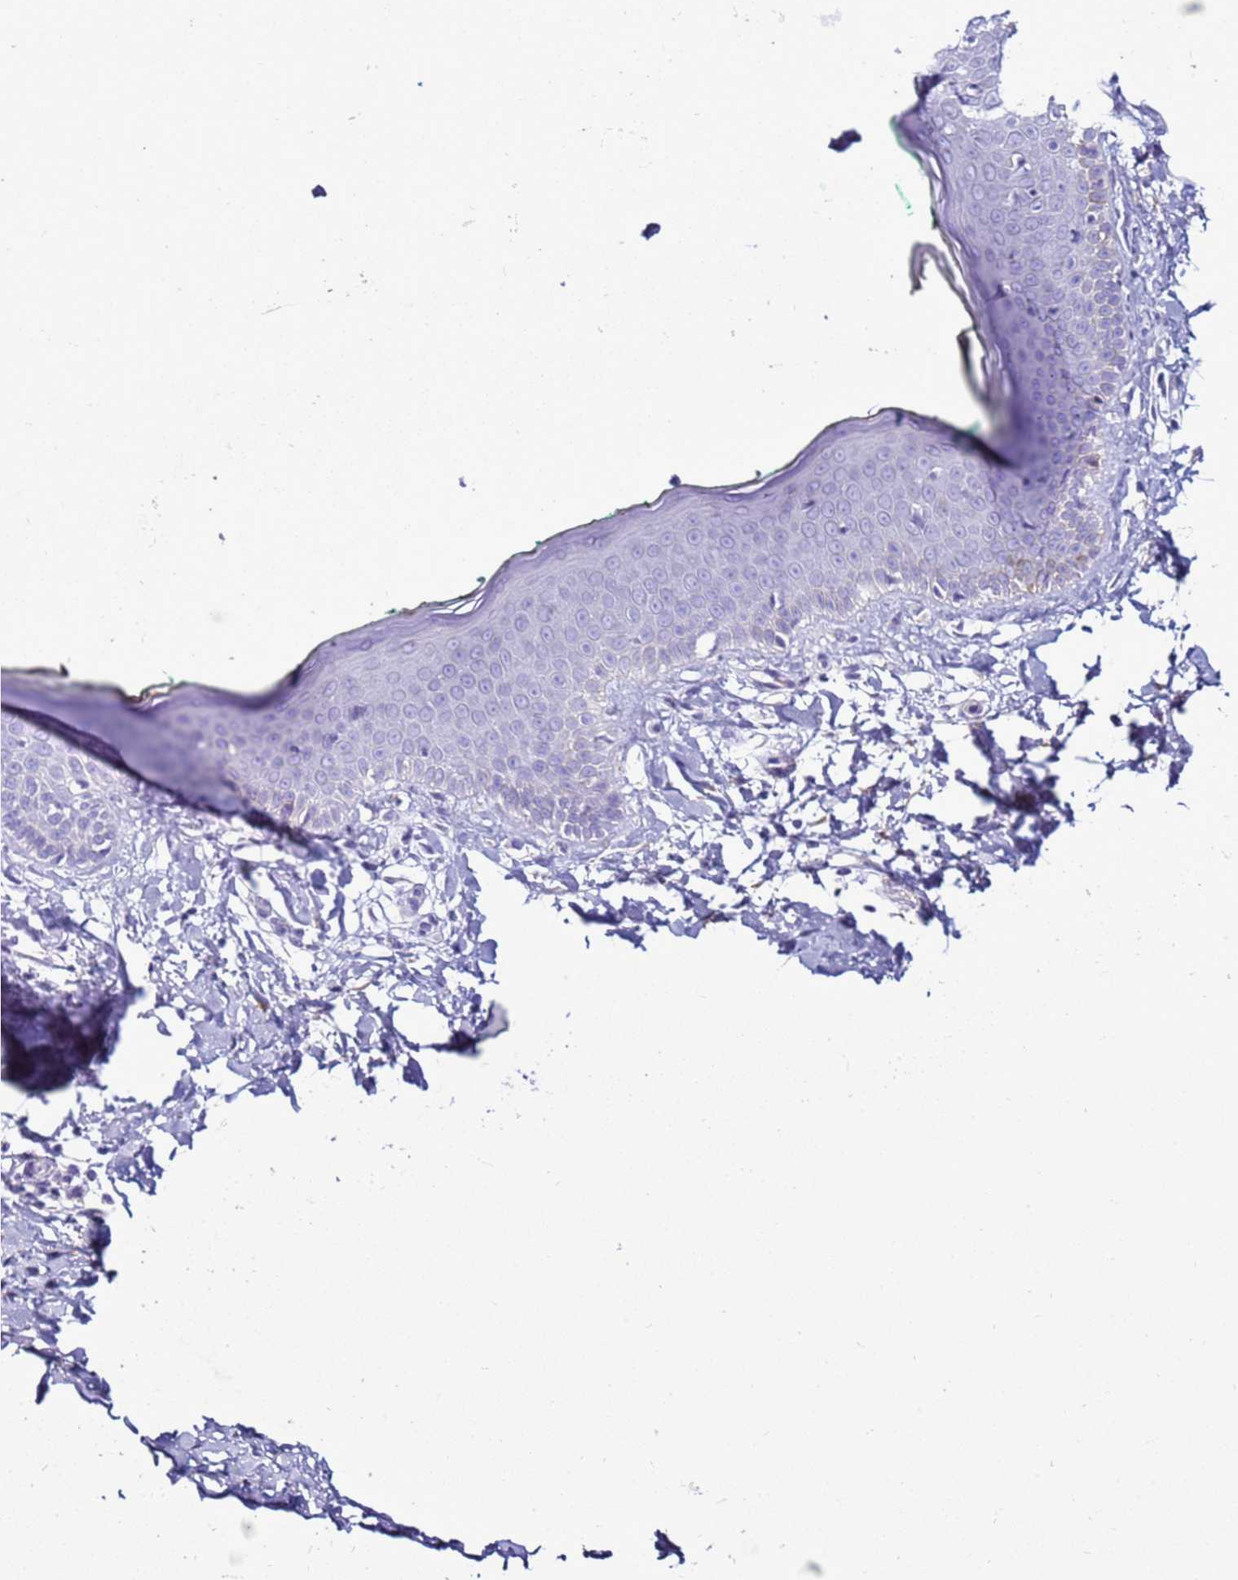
{"staining": {"intensity": "negative", "quantity": "none", "location": "none"}, "tissue": "skin", "cell_type": "Fibroblasts", "image_type": "normal", "snomed": [{"axis": "morphology", "description": "Normal tissue, NOS"}, {"axis": "morphology", "description": "Malignant melanoma, NOS"}, {"axis": "topography", "description": "Skin"}], "caption": "DAB (3,3'-diaminobenzidine) immunohistochemical staining of benign human skin reveals no significant staining in fibroblasts.", "gene": "LRRC10B", "patient": {"sex": "male", "age": 62}}